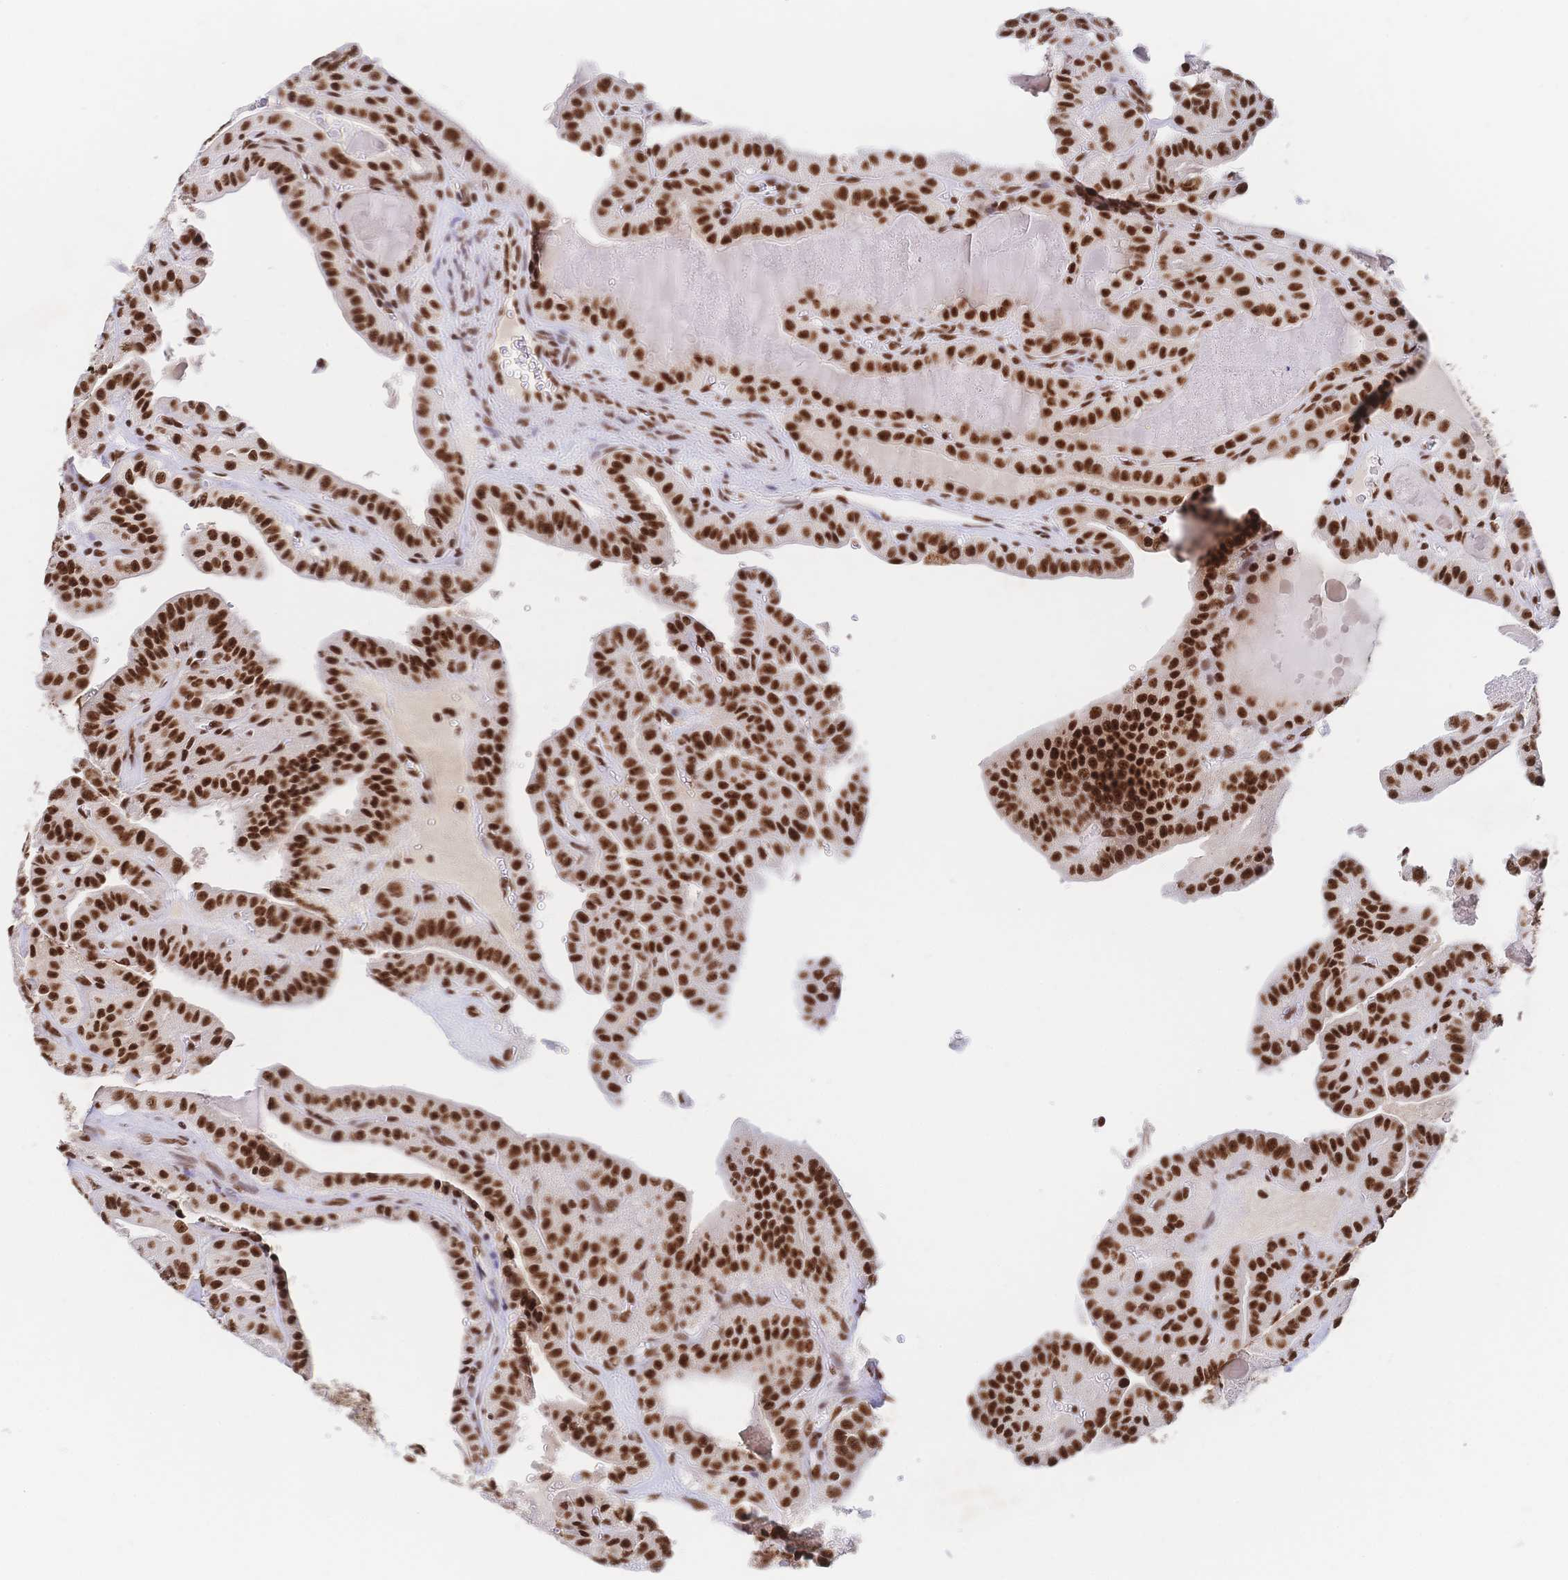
{"staining": {"intensity": "strong", "quantity": ">75%", "location": "nuclear"}, "tissue": "thyroid cancer", "cell_type": "Tumor cells", "image_type": "cancer", "snomed": [{"axis": "morphology", "description": "Papillary adenocarcinoma, NOS"}, {"axis": "topography", "description": "Thyroid gland"}], "caption": "Immunohistochemical staining of human papillary adenocarcinoma (thyroid) reveals strong nuclear protein expression in about >75% of tumor cells. (Stains: DAB in brown, nuclei in blue, Microscopy: brightfield microscopy at high magnification).", "gene": "SRSF1", "patient": {"sex": "male", "age": 52}}